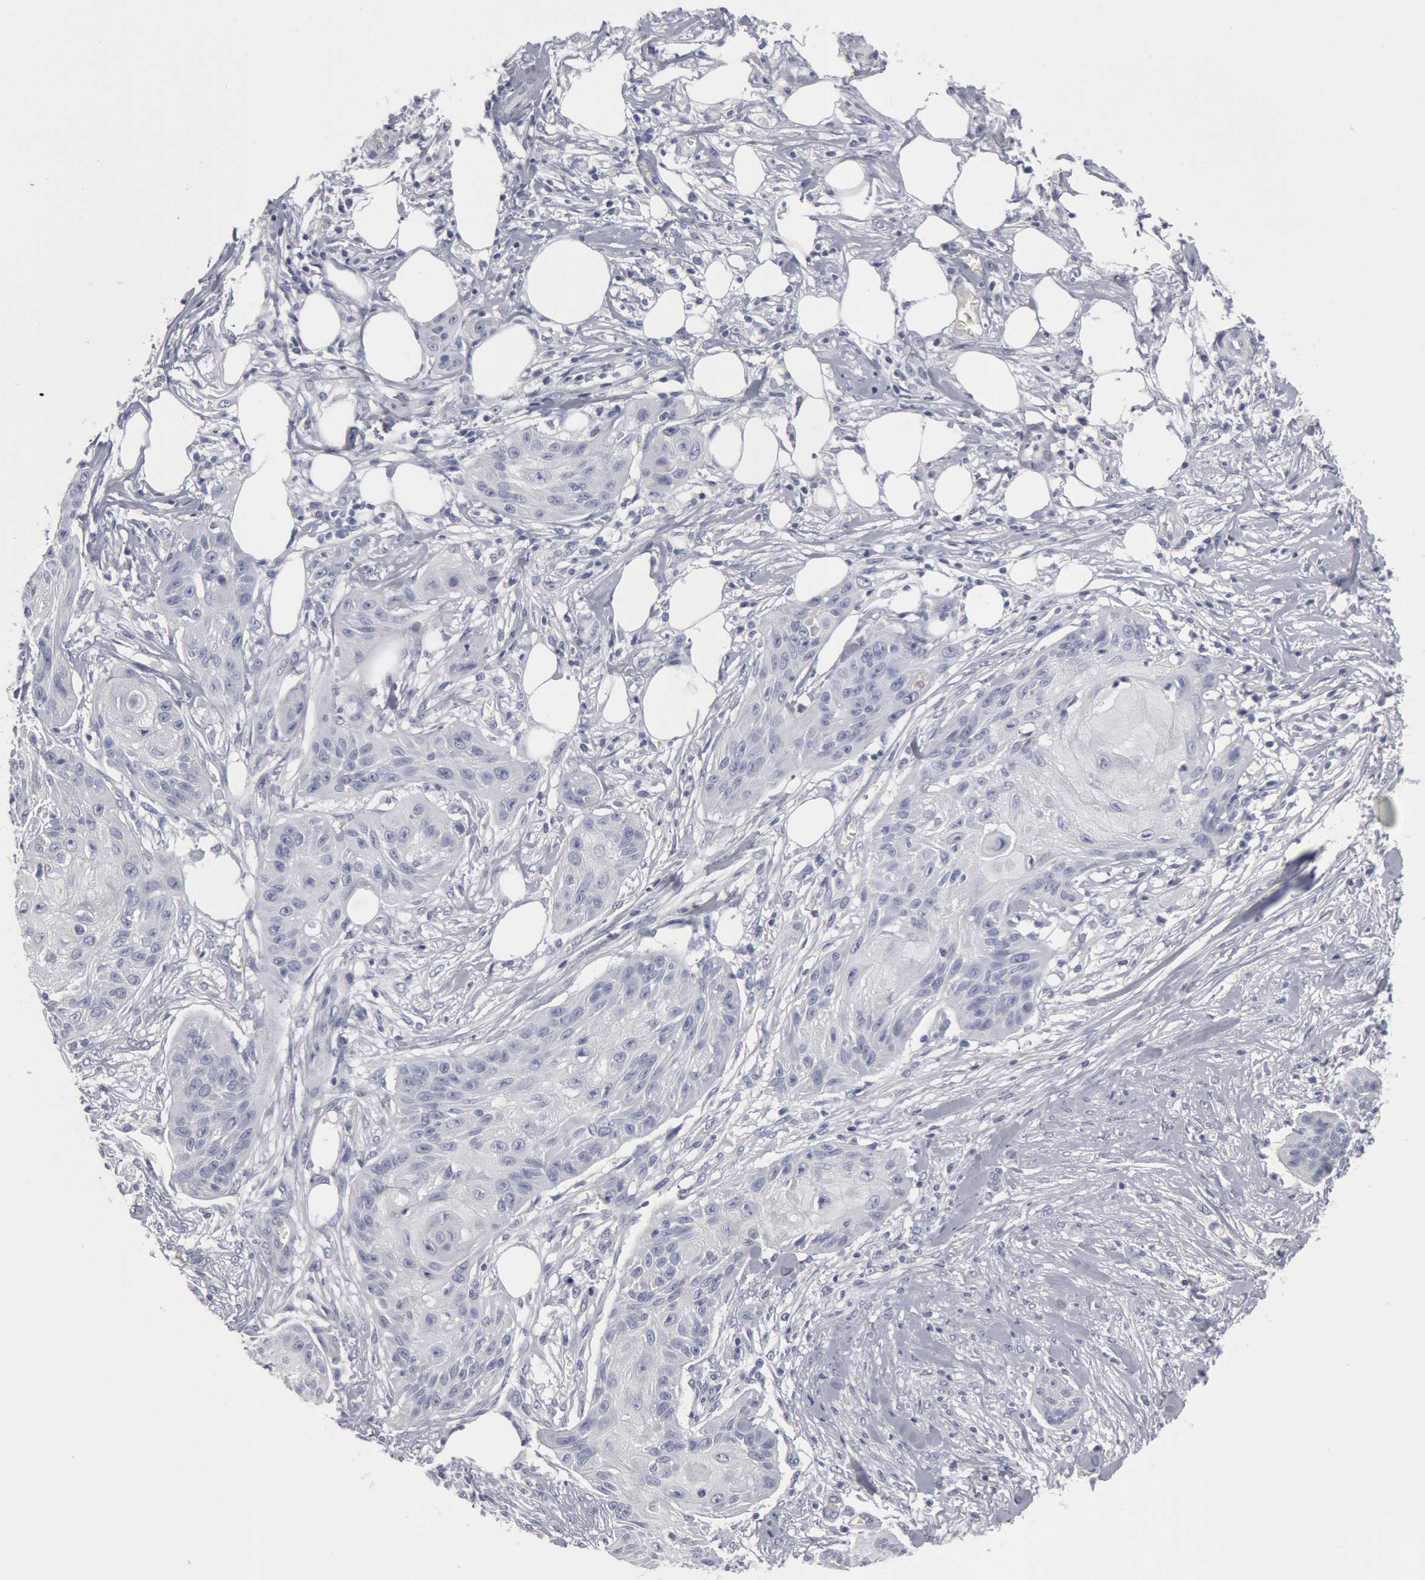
{"staining": {"intensity": "negative", "quantity": "none", "location": "none"}, "tissue": "skin cancer", "cell_type": "Tumor cells", "image_type": "cancer", "snomed": [{"axis": "morphology", "description": "Squamous cell carcinoma, NOS"}, {"axis": "topography", "description": "Skin"}], "caption": "A high-resolution image shows immunohistochemistry (IHC) staining of squamous cell carcinoma (skin), which reveals no significant staining in tumor cells.", "gene": "FOXA2", "patient": {"sex": "female", "age": 88}}